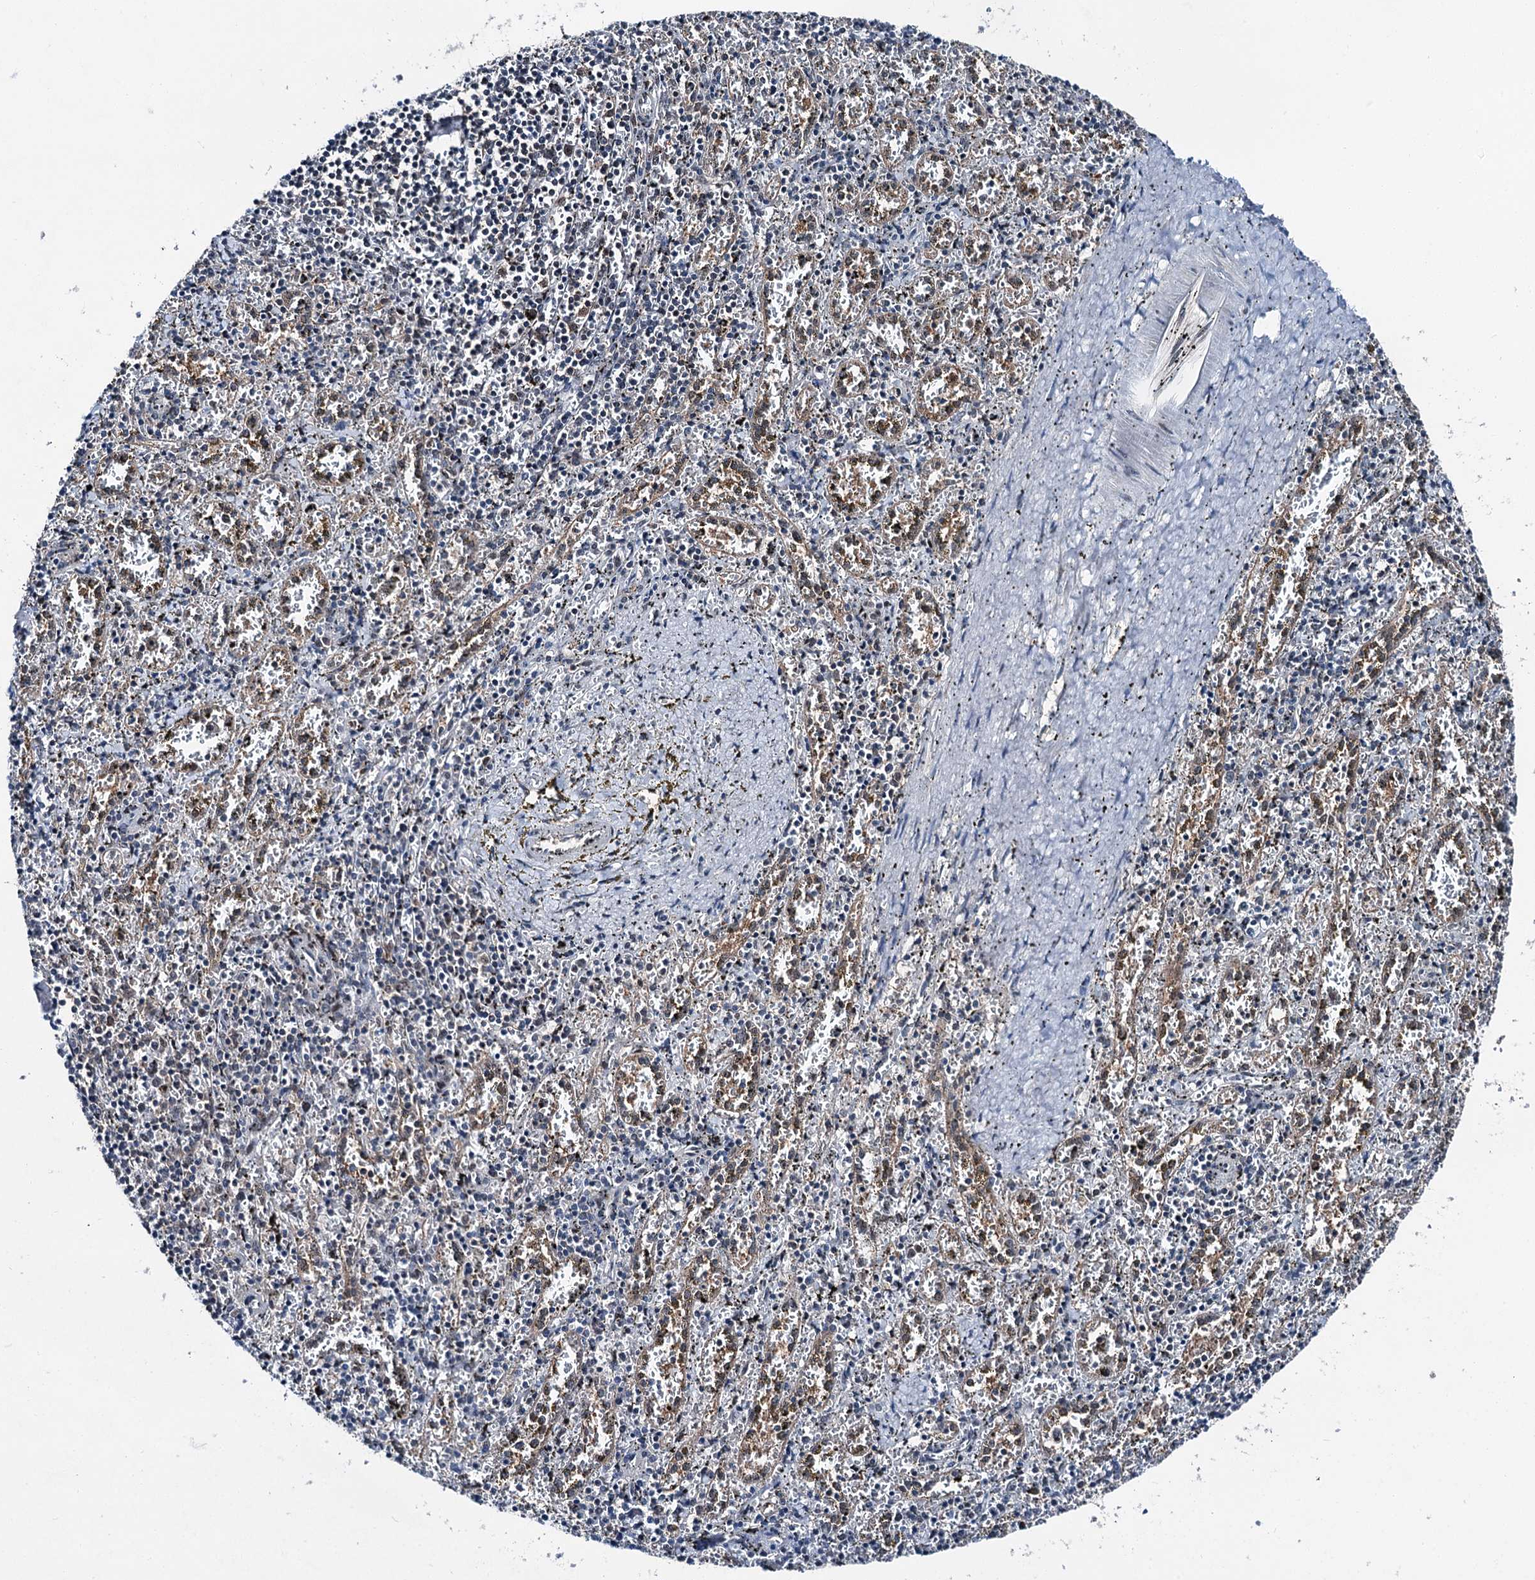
{"staining": {"intensity": "moderate", "quantity": "<25%", "location": "nuclear"}, "tissue": "spleen", "cell_type": "Cells in red pulp", "image_type": "normal", "snomed": [{"axis": "morphology", "description": "Normal tissue, NOS"}, {"axis": "topography", "description": "Spleen"}], "caption": "Brown immunohistochemical staining in unremarkable human spleen reveals moderate nuclear expression in approximately <25% of cells in red pulp.", "gene": "PSMD13", "patient": {"sex": "male", "age": 11}}